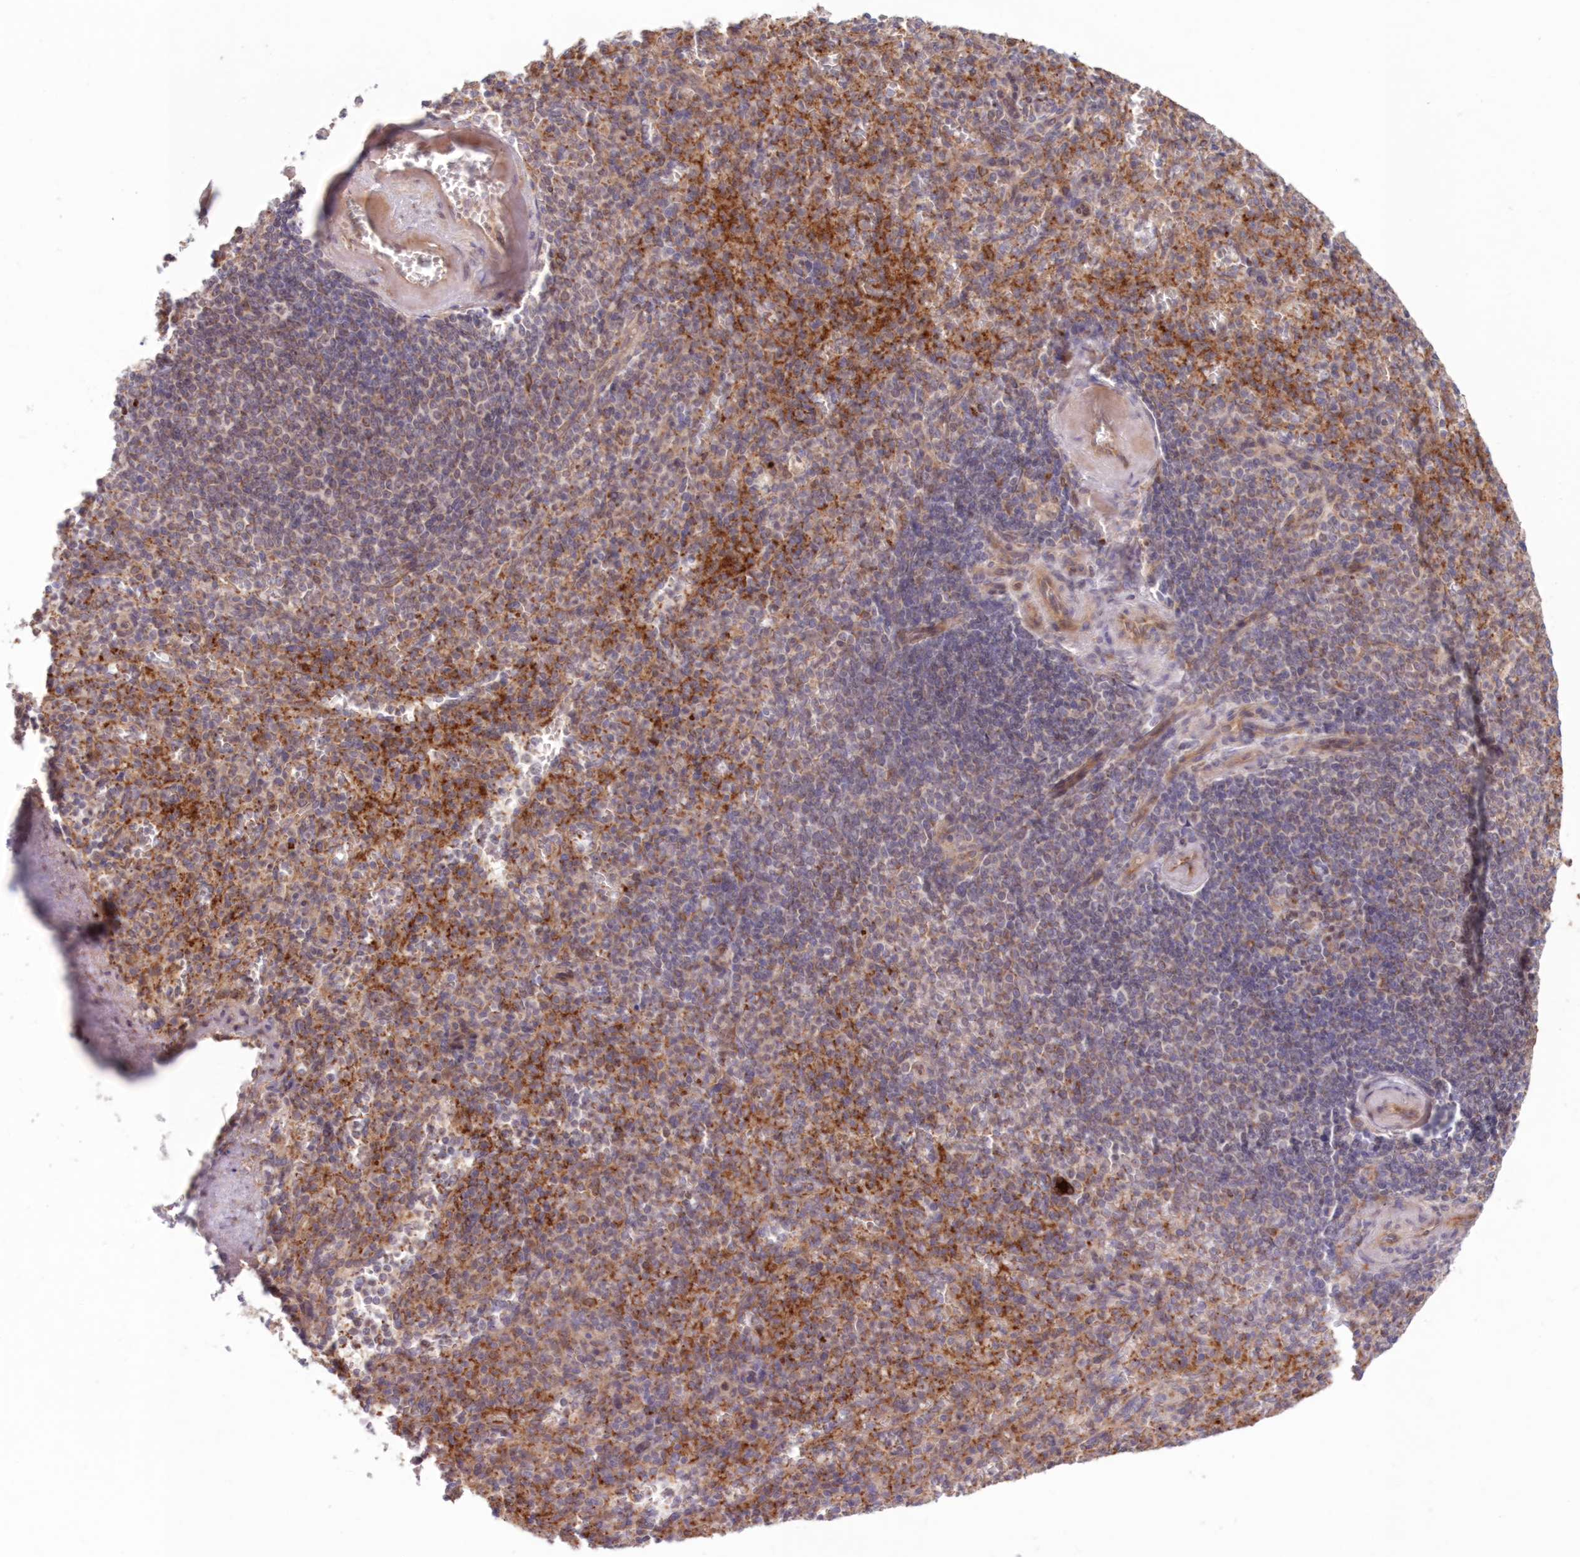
{"staining": {"intensity": "moderate", "quantity": "25%-75%", "location": "cytoplasmic/membranous"}, "tissue": "spleen", "cell_type": "Cells in red pulp", "image_type": "normal", "snomed": [{"axis": "morphology", "description": "Normal tissue, NOS"}, {"axis": "topography", "description": "Spleen"}], "caption": "Protein staining reveals moderate cytoplasmic/membranous expression in approximately 25%-75% of cells in red pulp in normal spleen.", "gene": "PCYOX1L", "patient": {"sex": "female", "age": 74}}